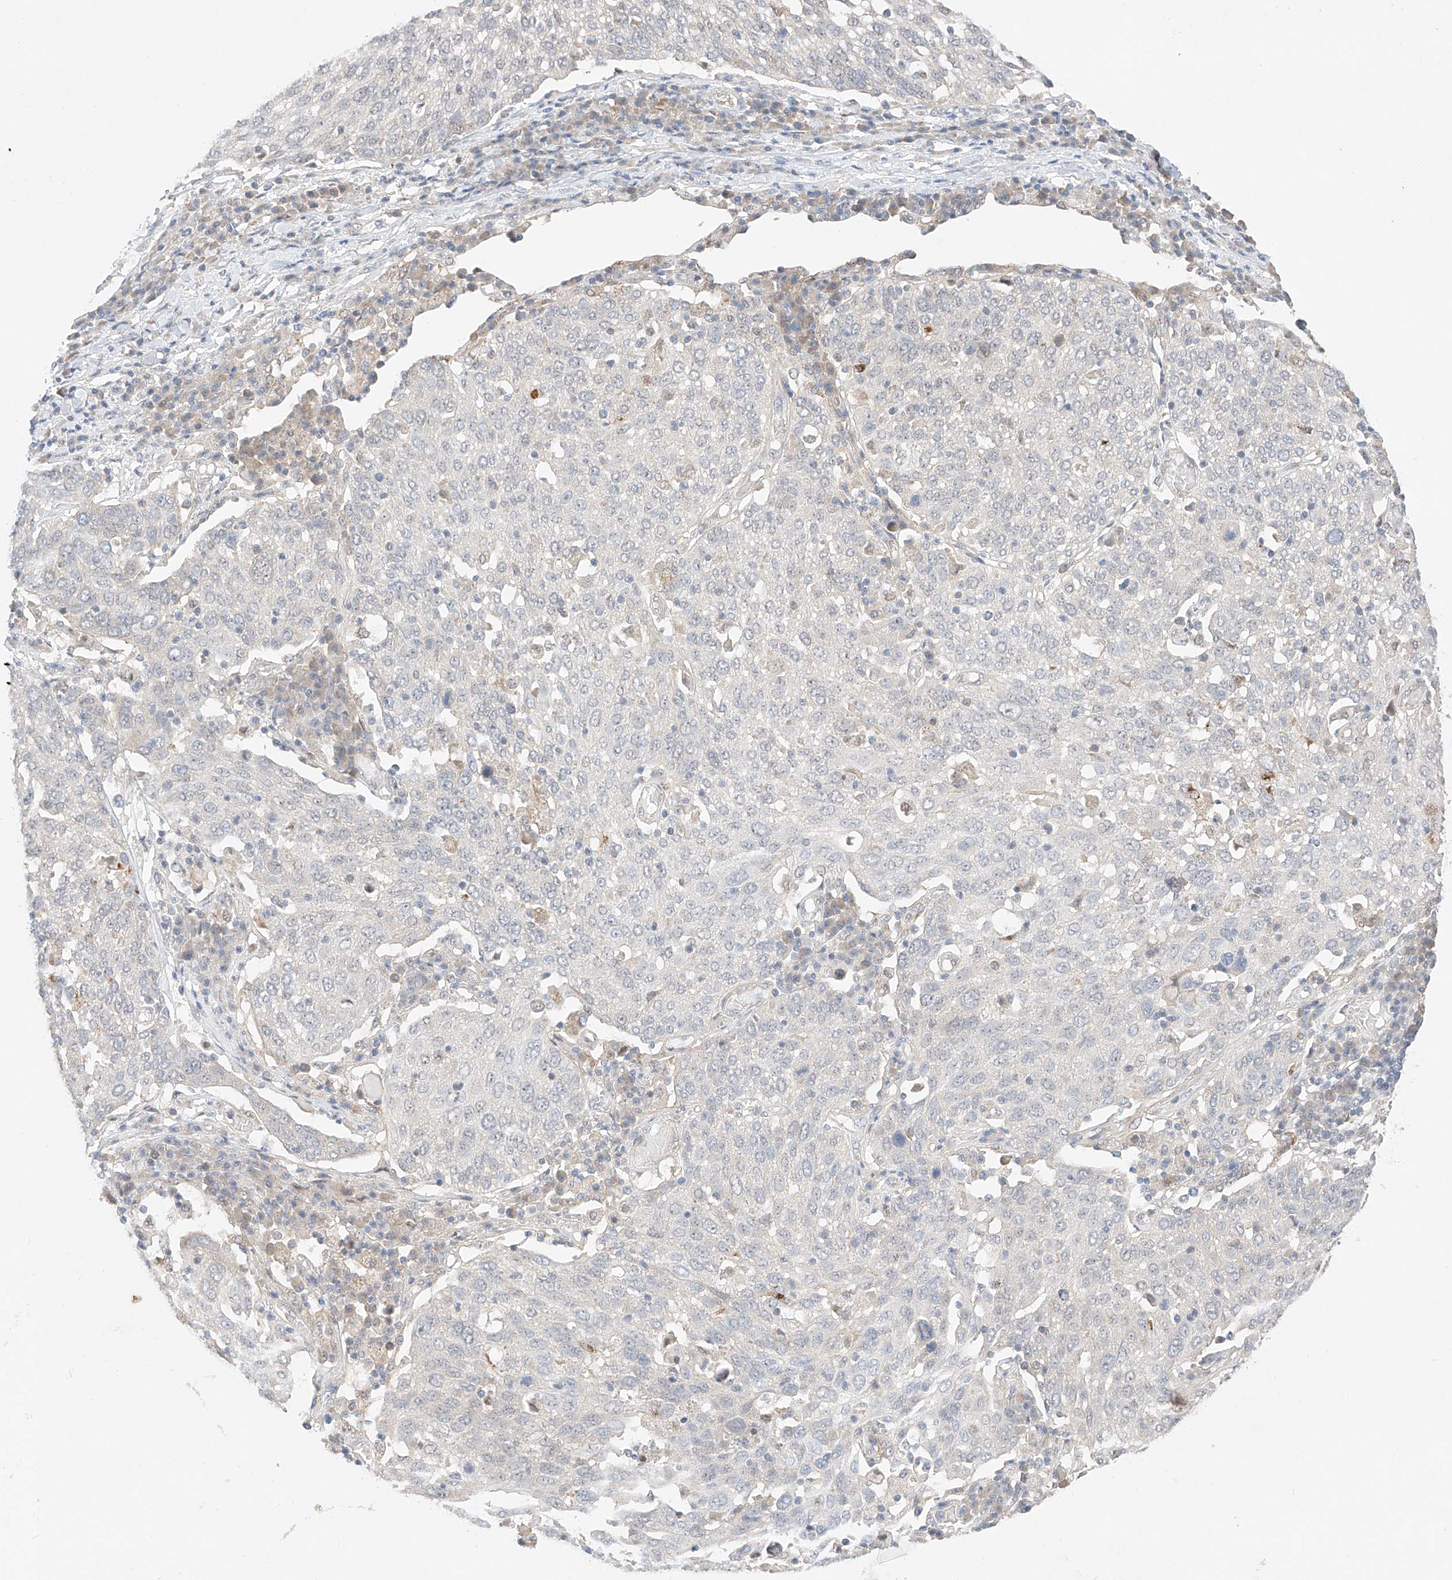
{"staining": {"intensity": "negative", "quantity": "none", "location": "none"}, "tissue": "lung cancer", "cell_type": "Tumor cells", "image_type": "cancer", "snomed": [{"axis": "morphology", "description": "Squamous cell carcinoma, NOS"}, {"axis": "topography", "description": "Lung"}], "caption": "There is no significant expression in tumor cells of squamous cell carcinoma (lung). Brightfield microscopy of immunohistochemistry stained with DAB (3,3'-diaminobenzidine) (brown) and hematoxylin (blue), captured at high magnification.", "gene": "IL22RA2", "patient": {"sex": "male", "age": 65}}